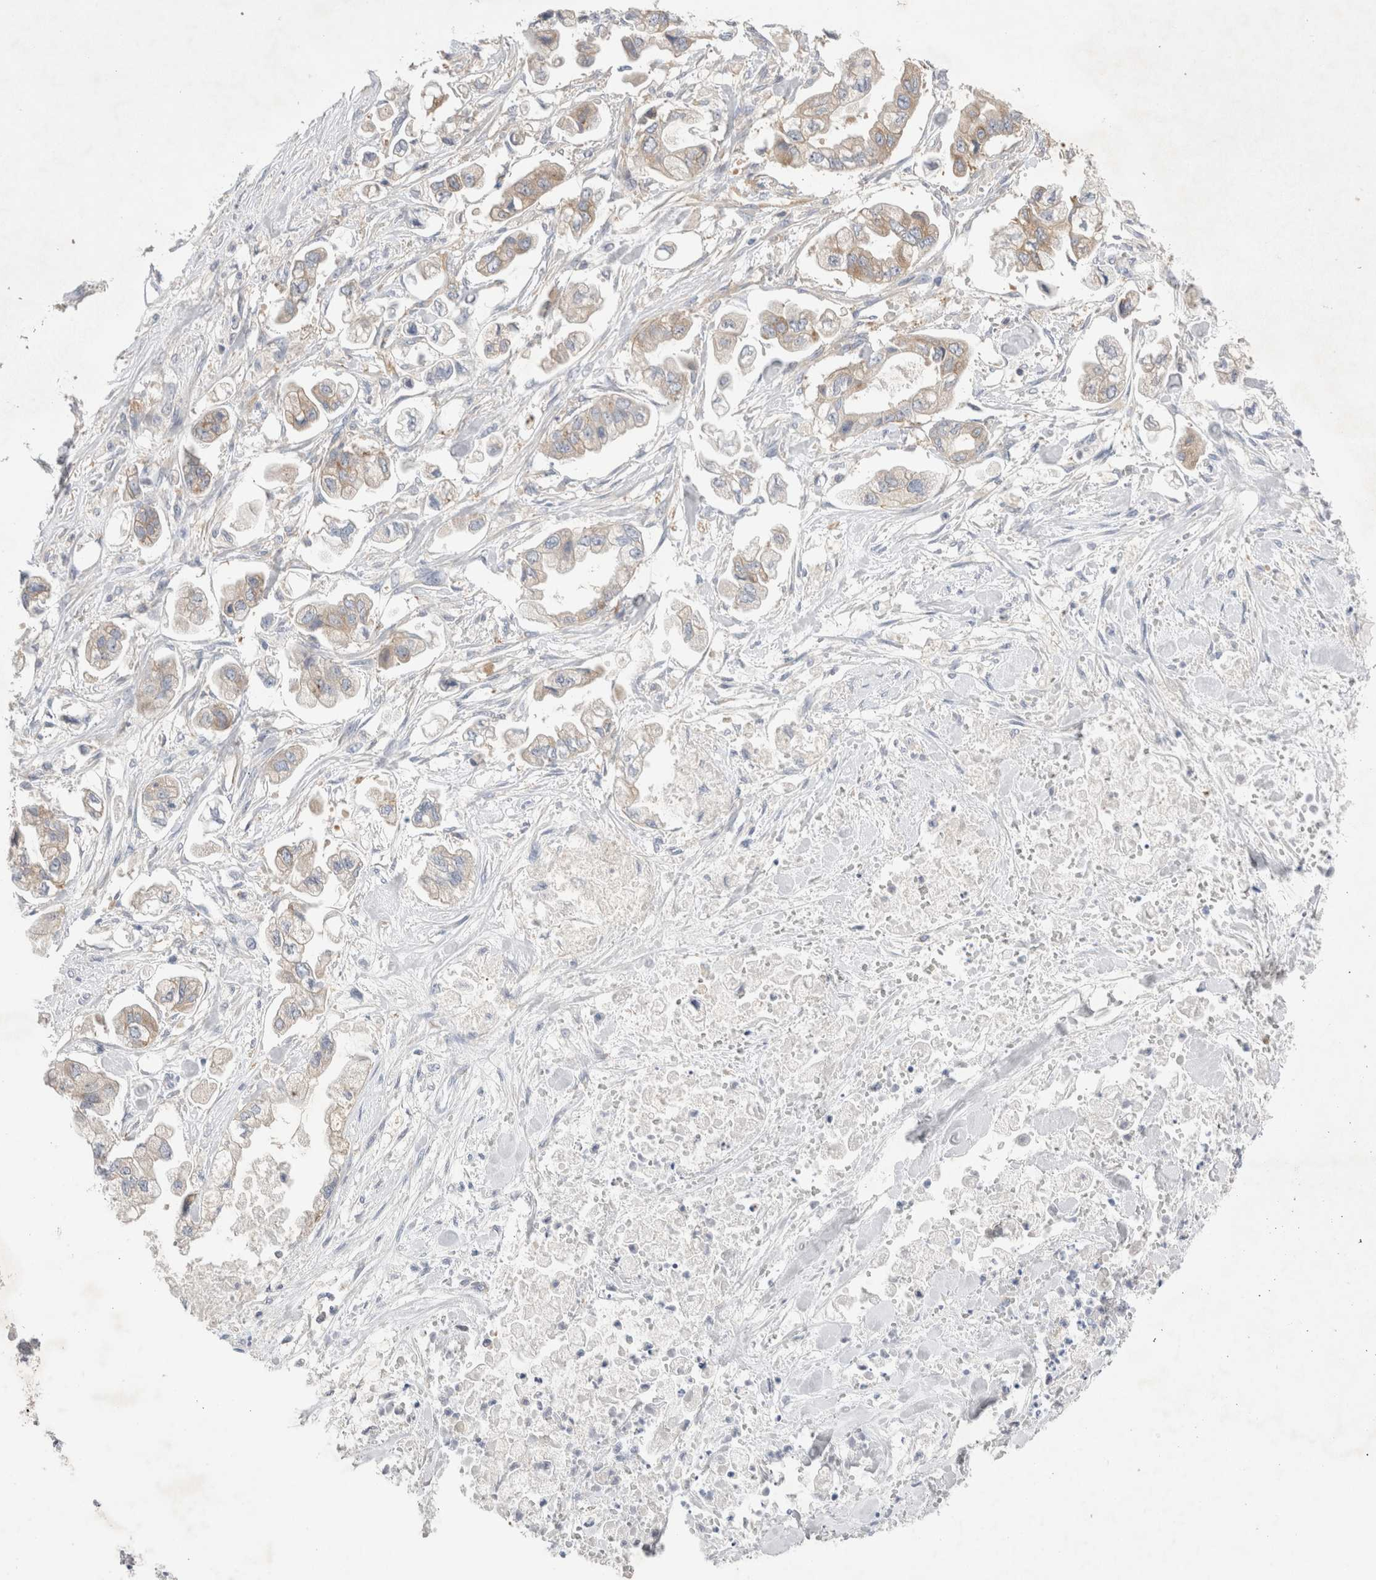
{"staining": {"intensity": "weak", "quantity": "<25%", "location": "cytoplasmic/membranous"}, "tissue": "stomach cancer", "cell_type": "Tumor cells", "image_type": "cancer", "snomed": [{"axis": "morphology", "description": "Normal tissue, NOS"}, {"axis": "morphology", "description": "Adenocarcinoma, NOS"}, {"axis": "topography", "description": "Stomach"}], "caption": "DAB (3,3'-diaminobenzidine) immunohistochemical staining of stomach cancer shows no significant positivity in tumor cells.", "gene": "ZNF23", "patient": {"sex": "male", "age": 62}}